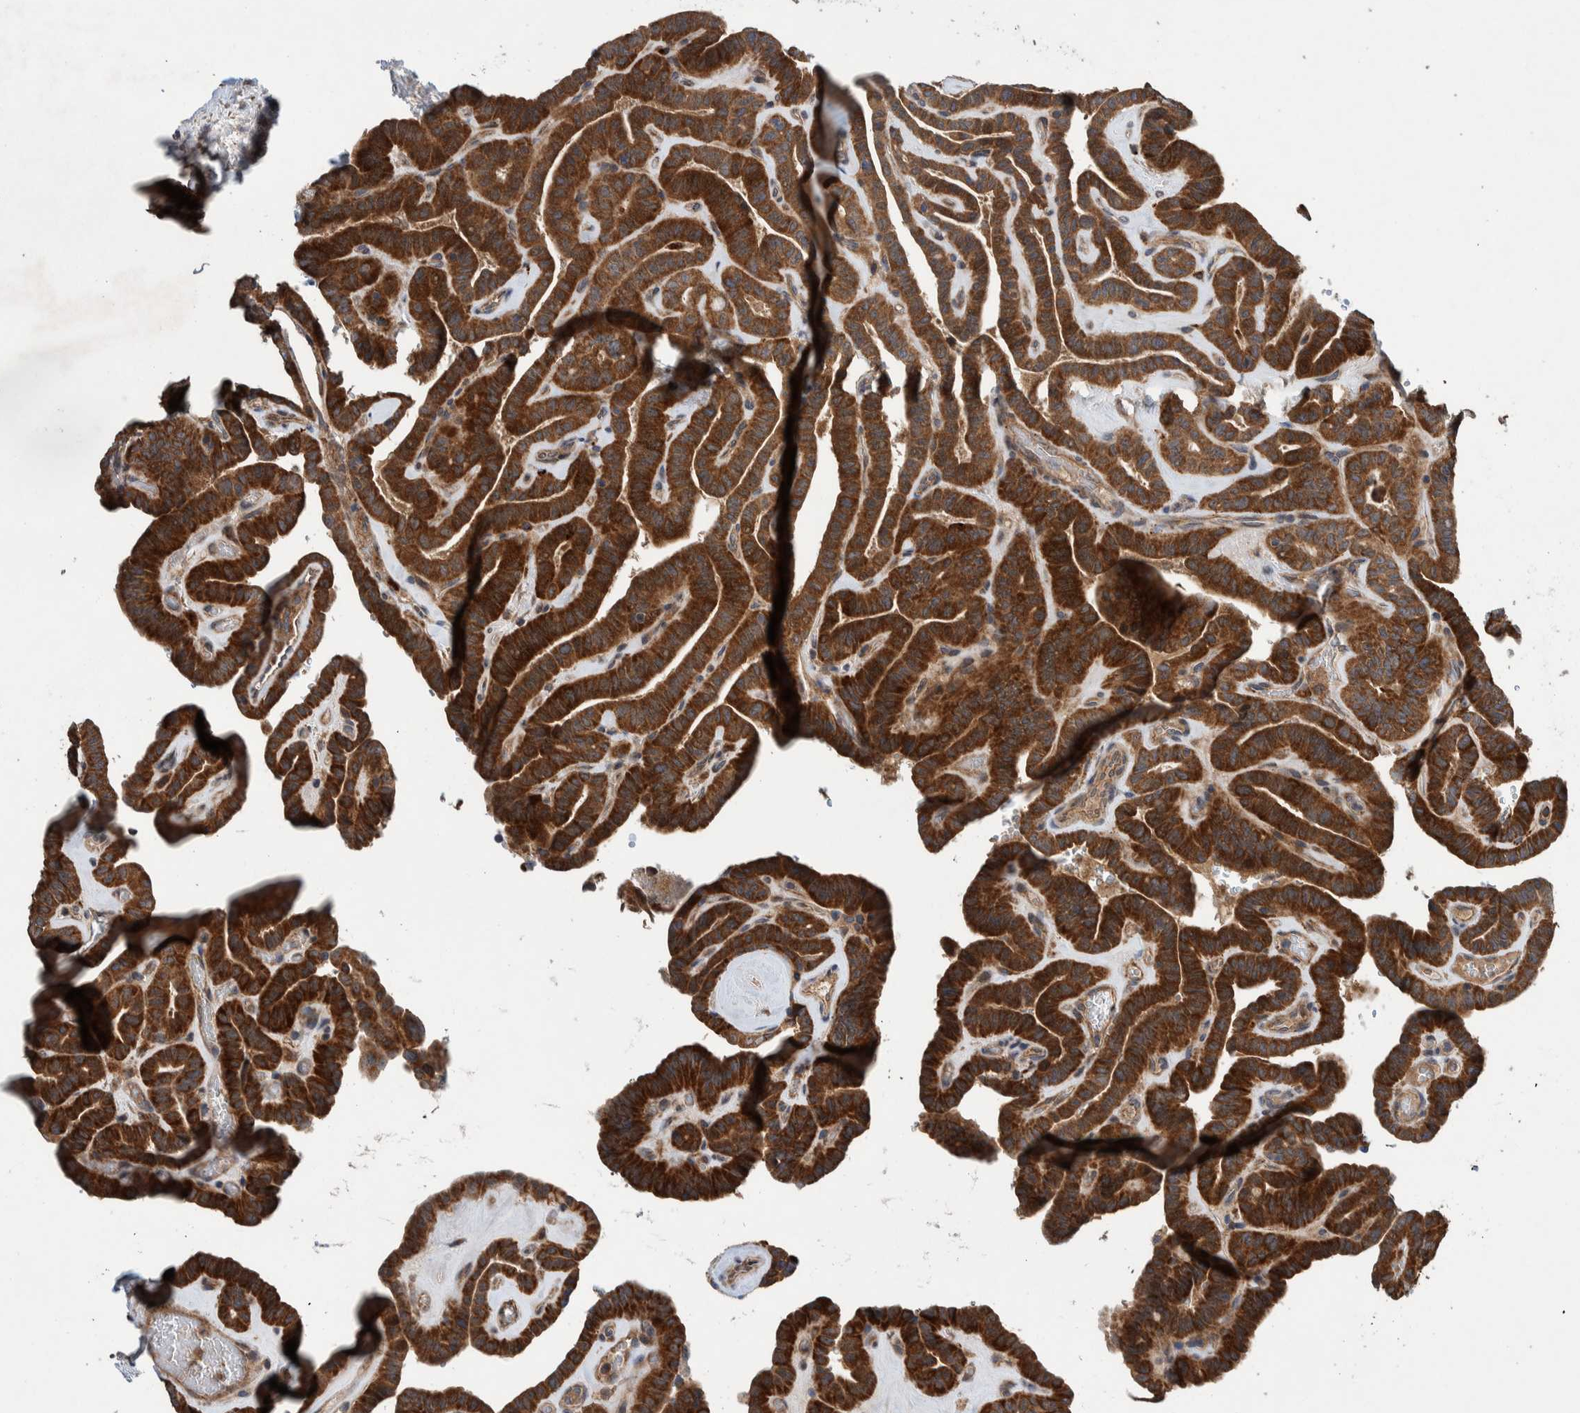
{"staining": {"intensity": "strong", "quantity": ">75%", "location": "cytoplasmic/membranous"}, "tissue": "thyroid cancer", "cell_type": "Tumor cells", "image_type": "cancer", "snomed": [{"axis": "morphology", "description": "Papillary adenocarcinoma, NOS"}, {"axis": "topography", "description": "Thyroid gland"}], "caption": "Tumor cells reveal strong cytoplasmic/membranous positivity in approximately >75% of cells in thyroid papillary adenocarcinoma. The staining was performed using DAB (3,3'-diaminobenzidine), with brown indicating positive protein expression. Nuclei are stained blue with hematoxylin.", "gene": "PIK3R6", "patient": {"sex": "male", "age": 77}}